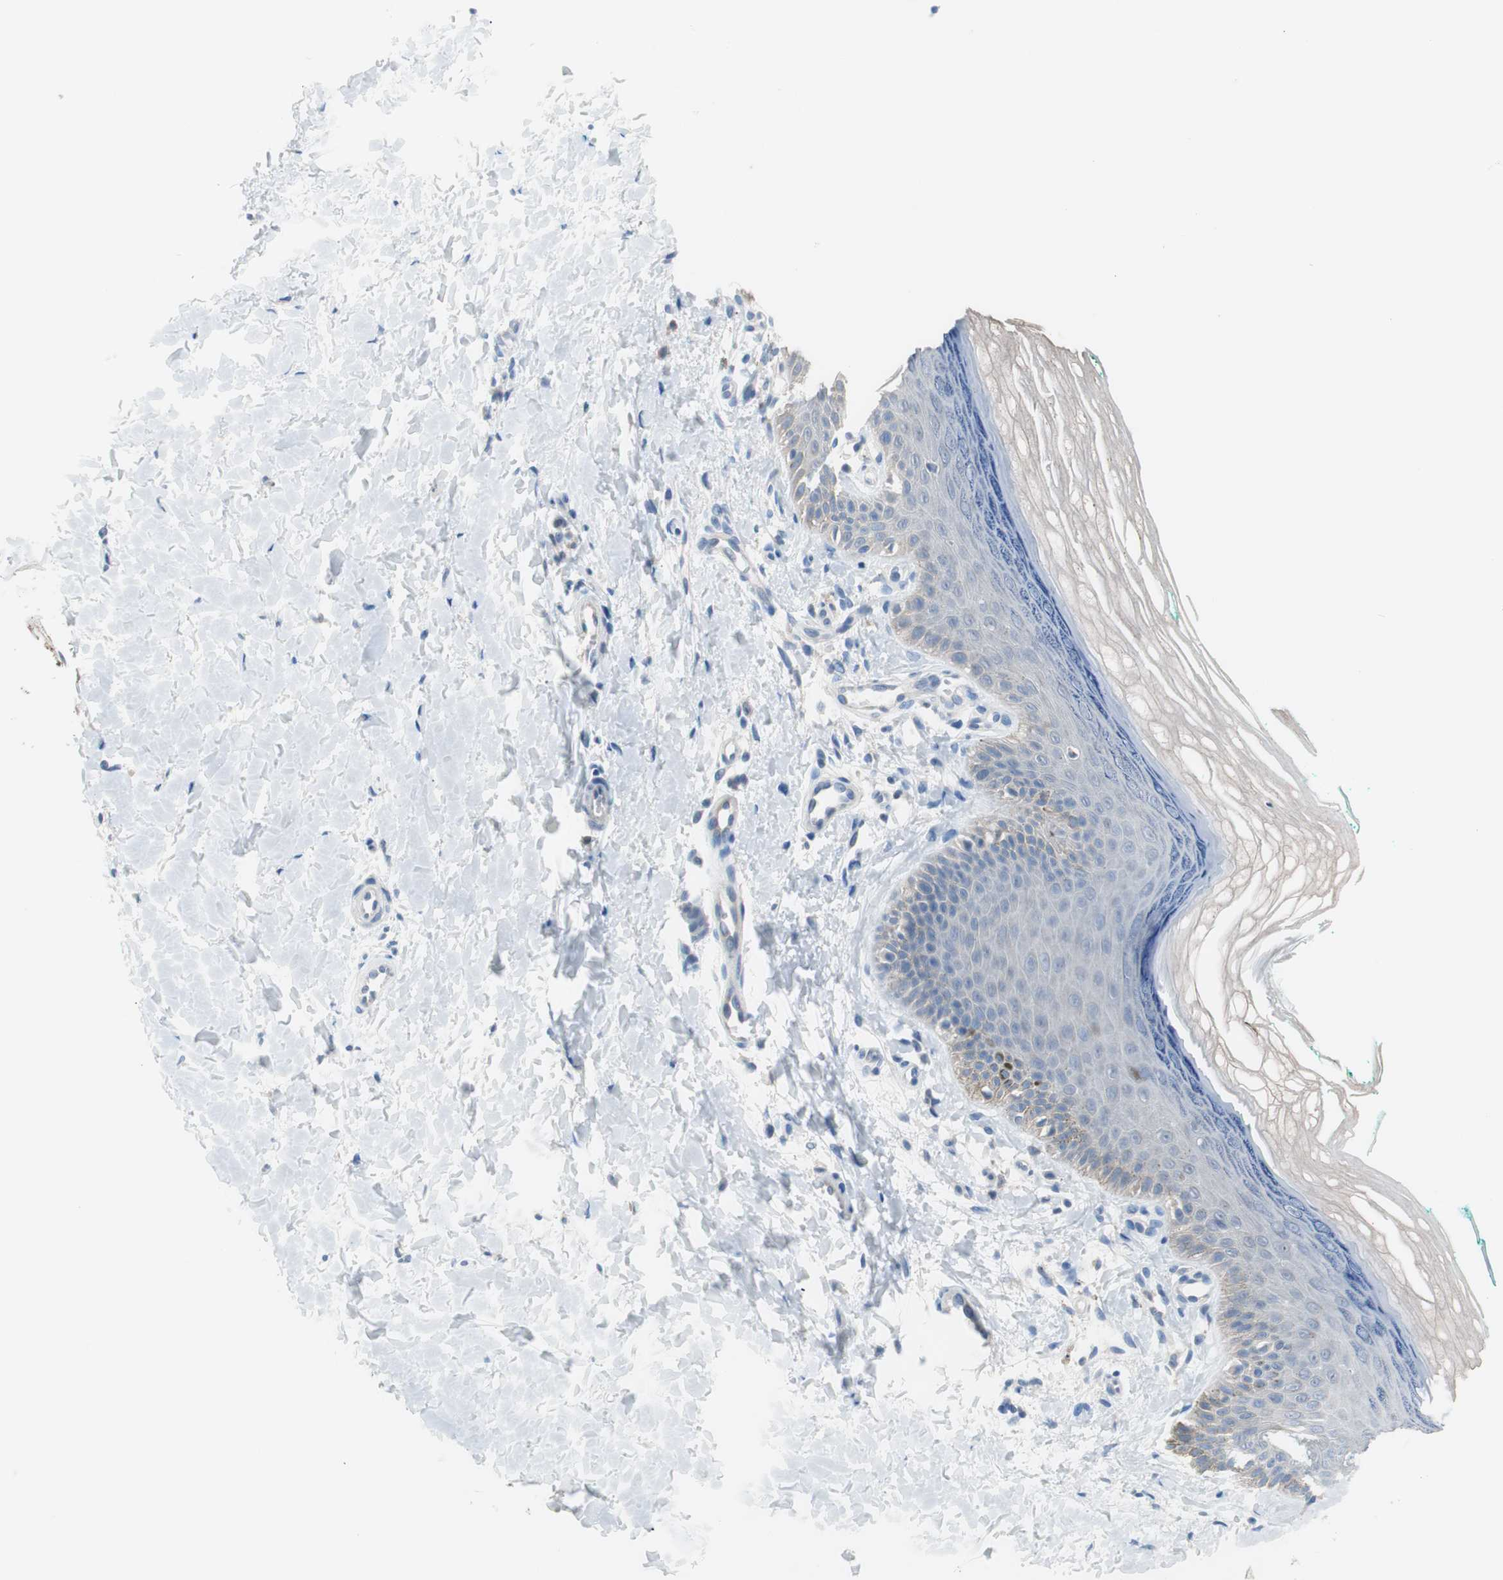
{"staining": {"intensity": "negative", "quantity": "none", "location": "none"}, "tissue": "skin", "cell_type": "Fibroblasts", "image_type": "normal", "snomed": [{"axis": "morphology", "description": "Normal tissue, NOS"}, {"axis": "topography", "description": "Skin"}], "caption": "There is no significant positivity in fibroblasts of skin. (Brightfield microscopy of DAB IHC at high magnification).", "gene": "VIL1", "patient": {"sex": "male", "age": 26}}